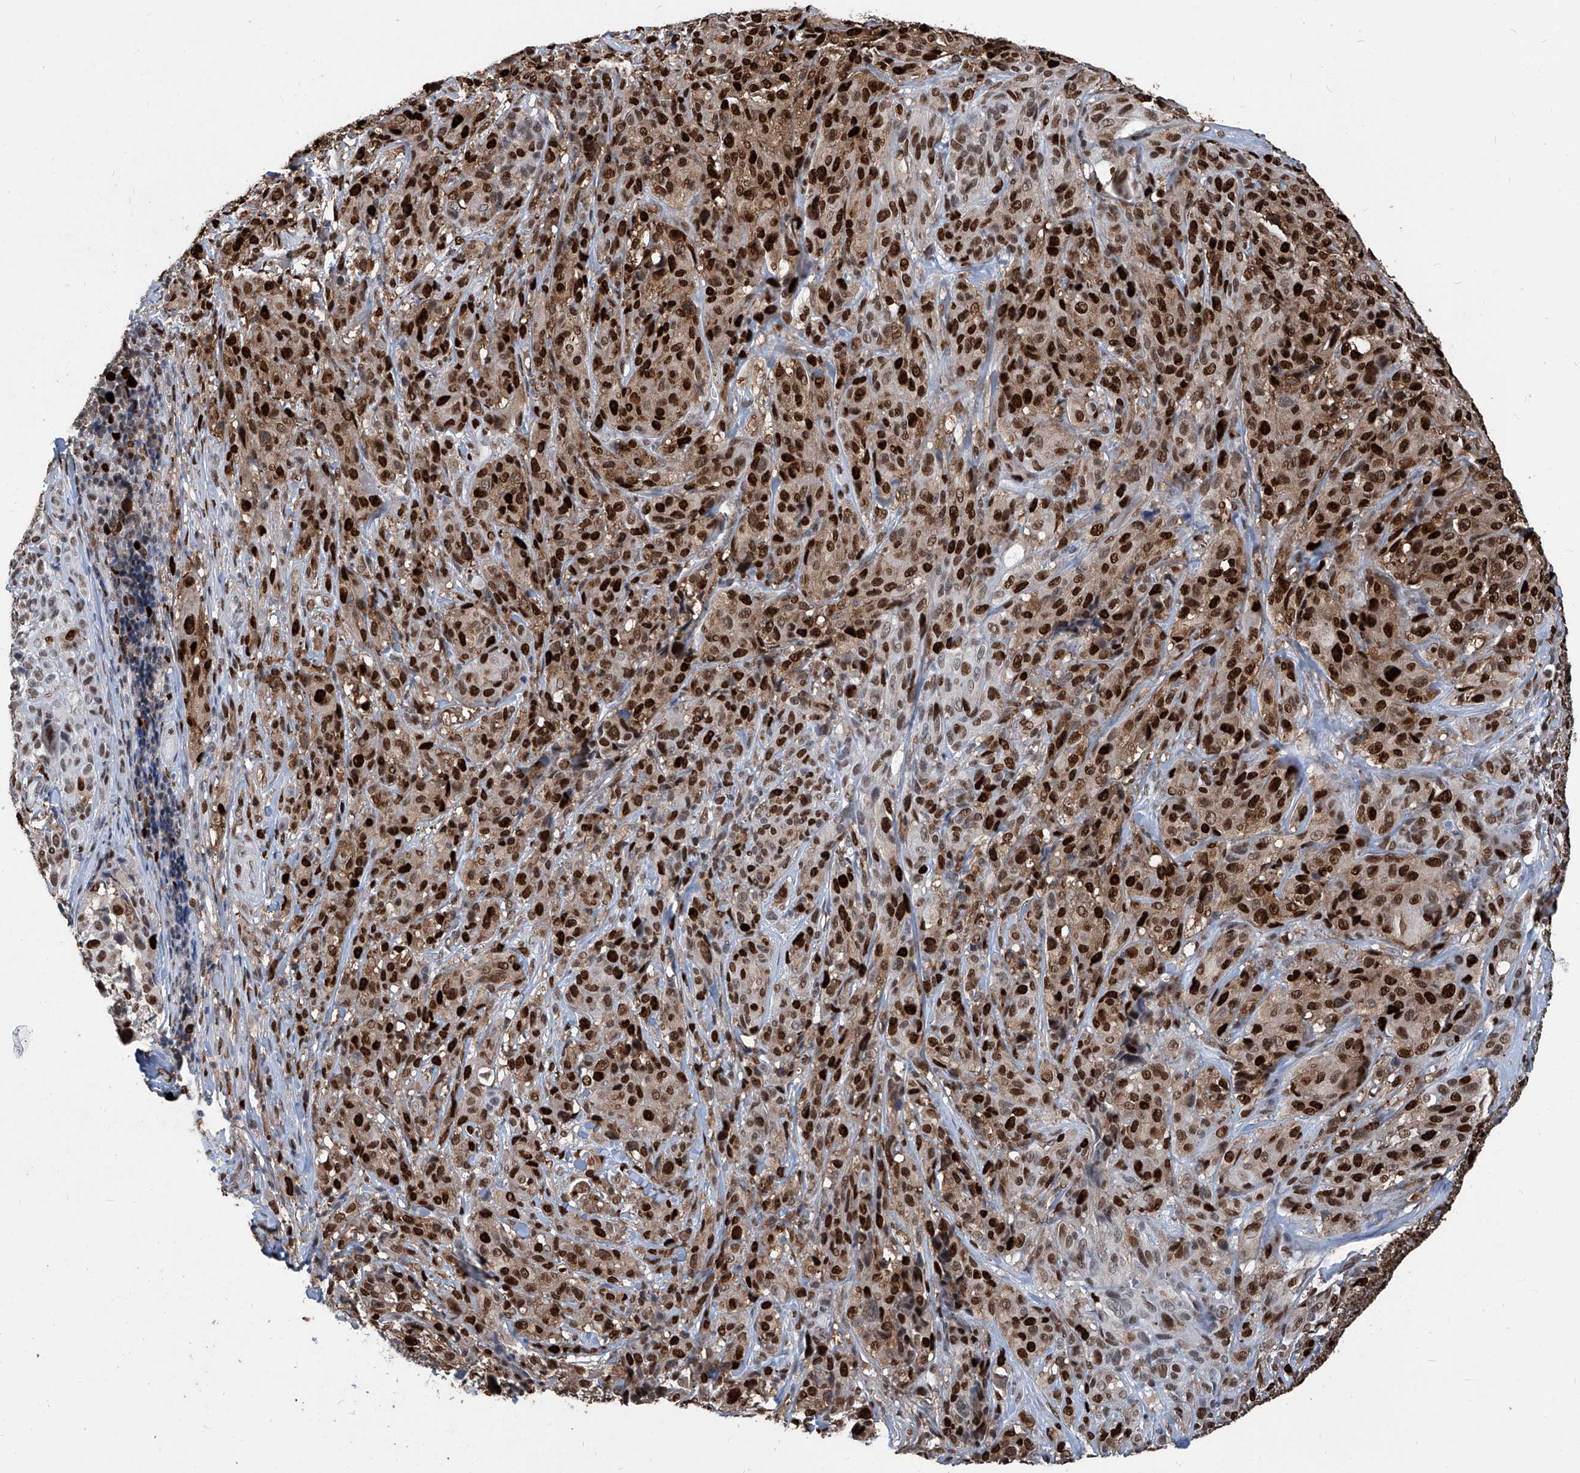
{"staining": {"intensity": "strong", "quantity": ">75%", "location": "cytoplasmic/membranous,nuclear"}, "tissue": "melanoma", "cell_type": "Tumor cells", "image_type": "cancer", "snomed": [{"axis": "morphology", "description": "Malignant melanoma, NOS"}, {"axis": "topography", "description": "Skin"}], "caption": "This photomicrograph exhibits IHC staining of human malignant melanoma, with high strong cytoplasmic/membranous and nuclear expression in approximately >75% of tumor cells.", "gene": "PCNA", "patient": {"sex": "male", "age": 73}}